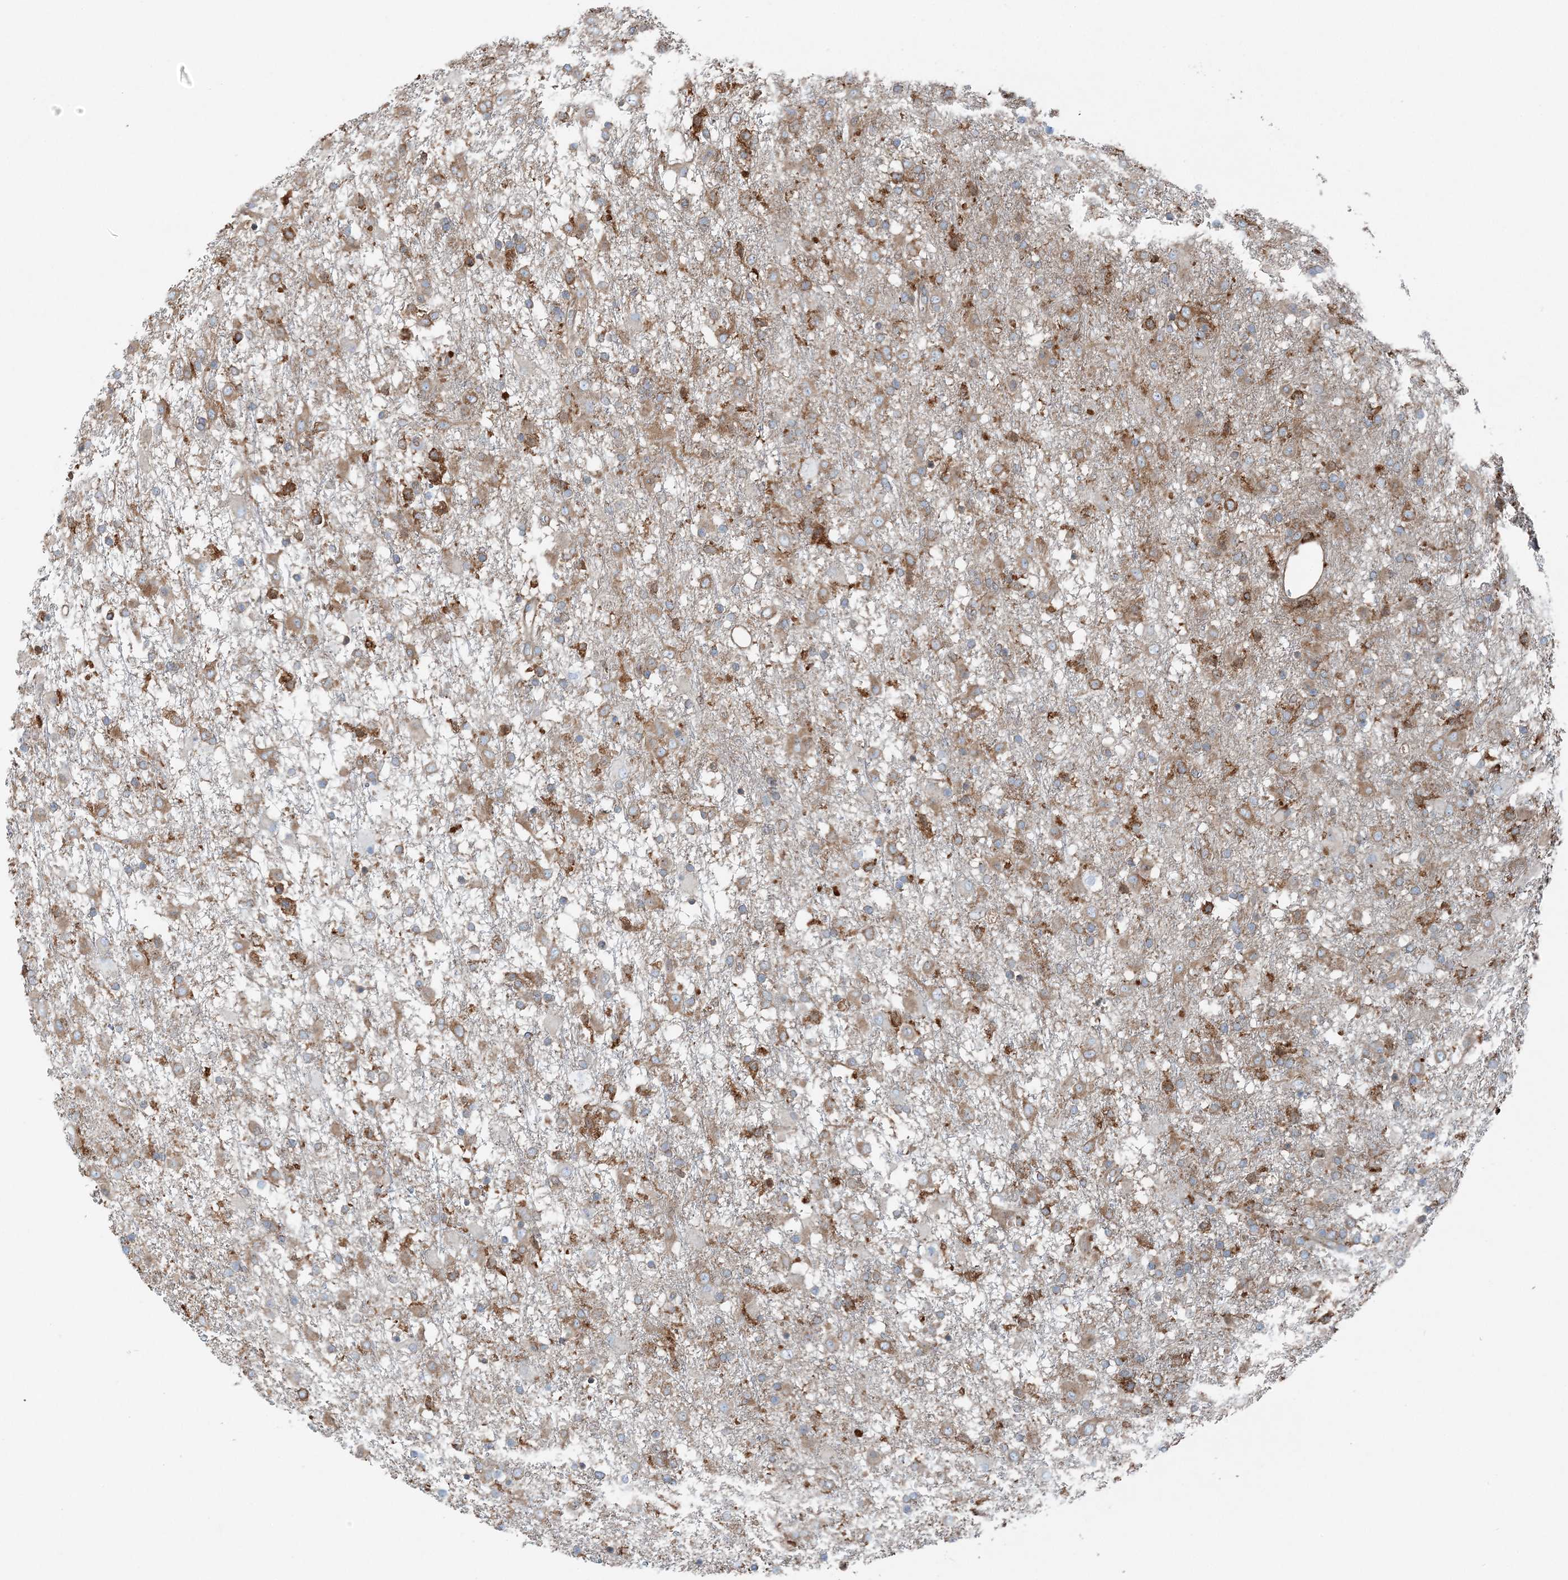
{"staining": {"intensity": "moderate", "quantity": ">75%", "location": "cytoplasmic/membranous"}, "tissue": "glioma", "cell_type": "Tumor cells", "image_type": "cancer", "snomed": [{"axis": "morphology", "description": "Glioma, malignant, Low grade"}, {"axis": "topography", "description": "Brain"}], "caption": "Immunohistochemical staining of human malignant low-grade glioma reveals medium levels of moderate cytoplasmic/membranous expression in approximately >75% of tumor cells.", "gene": "SNX2", "patient": {"sex": "male", "age": 65}}